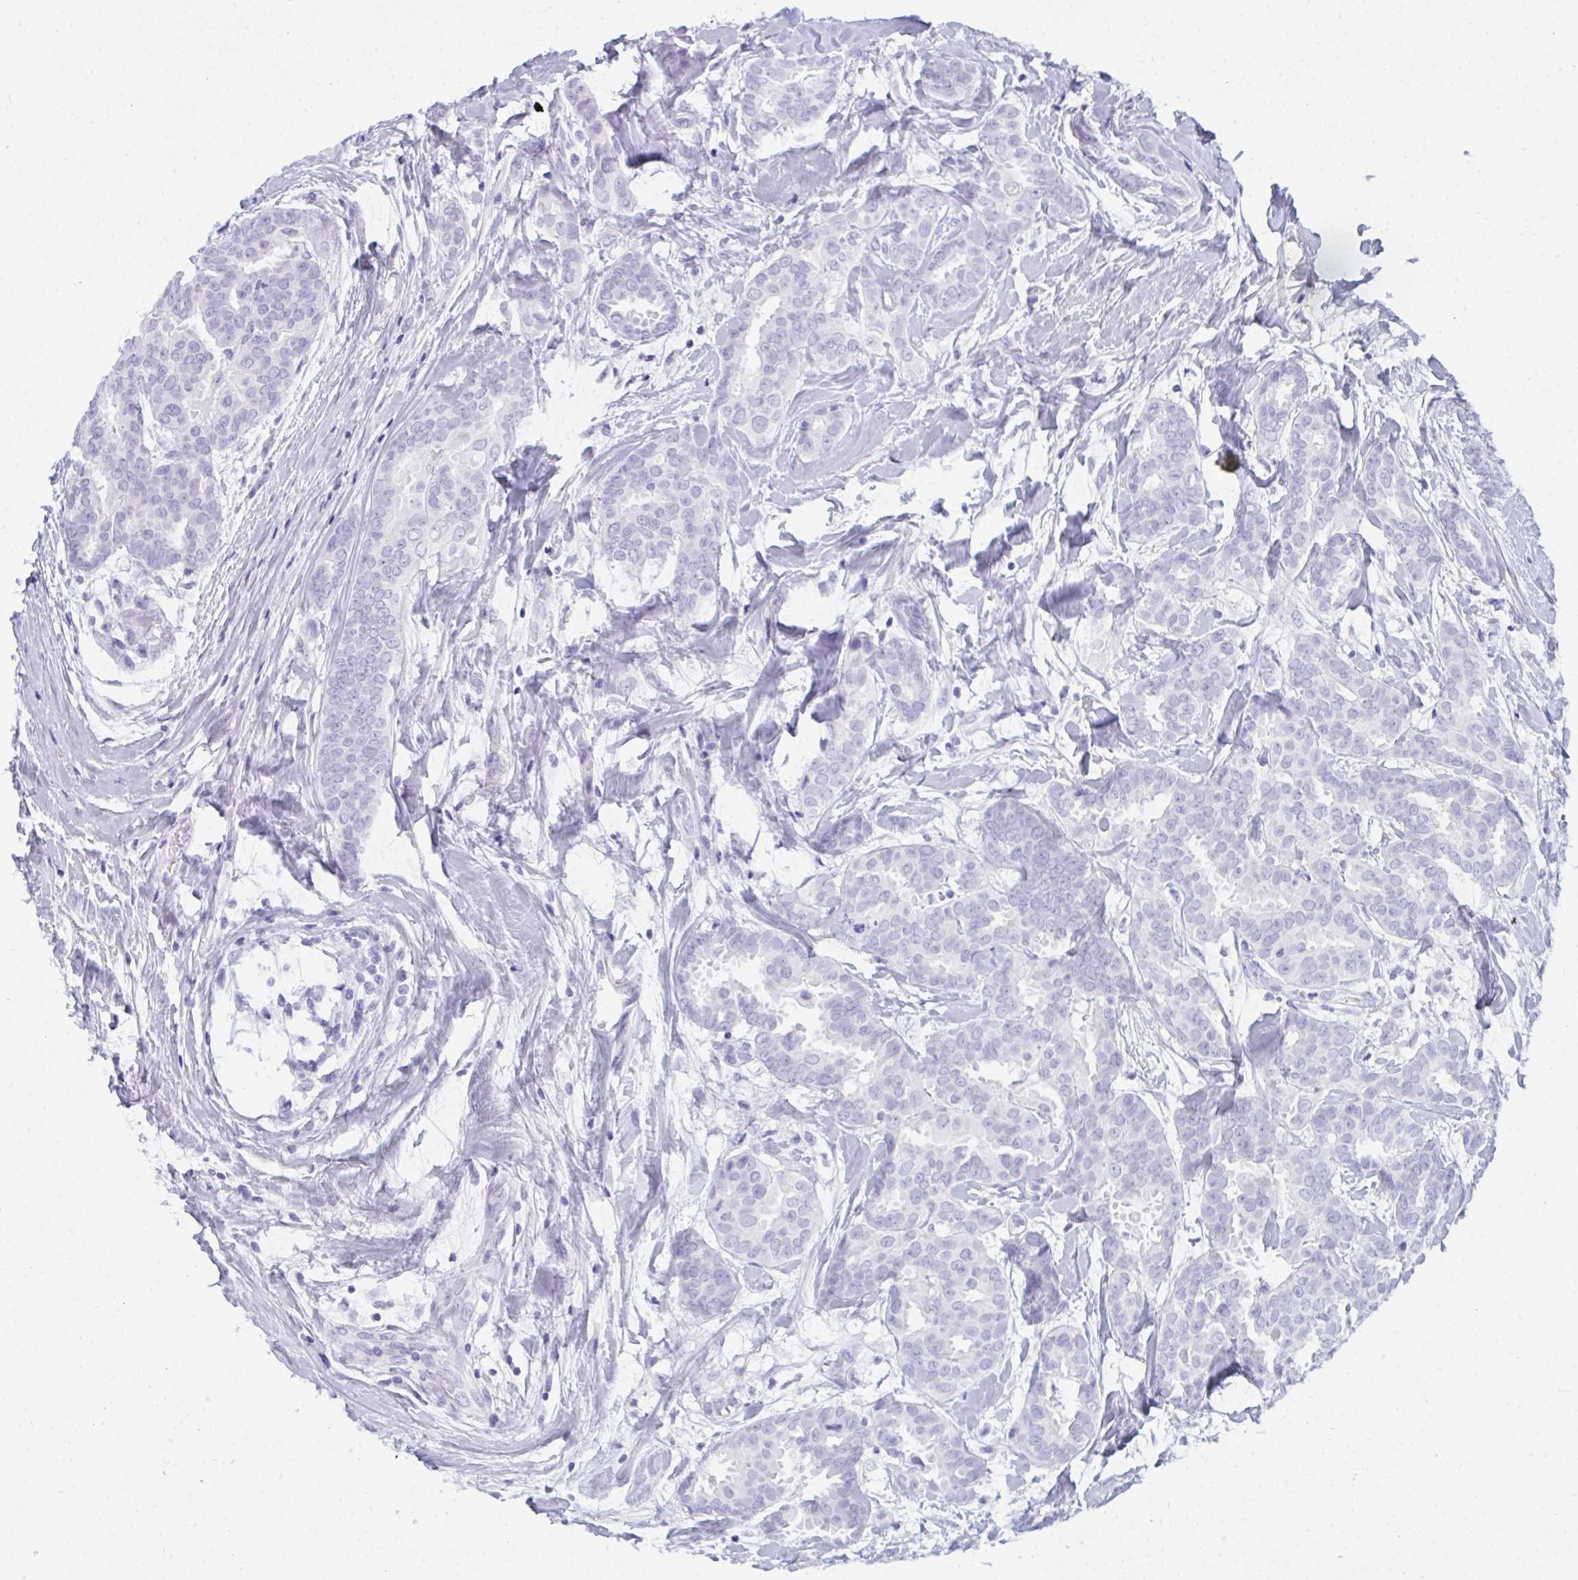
{"staining": {"intensity": "negative", "quantity": "none", "location": "none"}, "tissue": "breast cancer", "cell_type": "Tumor cells", "image_type": "cancer", "snomed": [{"axis": "morphology", "description": "Duct carcinoma"}, {"axis": "topography", "description": "Breast"}], "caption": "DAB immunohistochemical staining of human infiltrating ductal carcinoma (breast) shows no significant staining in tumor cells. Nuclei are stained in blue.", "gene": "PRDM9", "patient": {"sex": "female", "age": 45}}